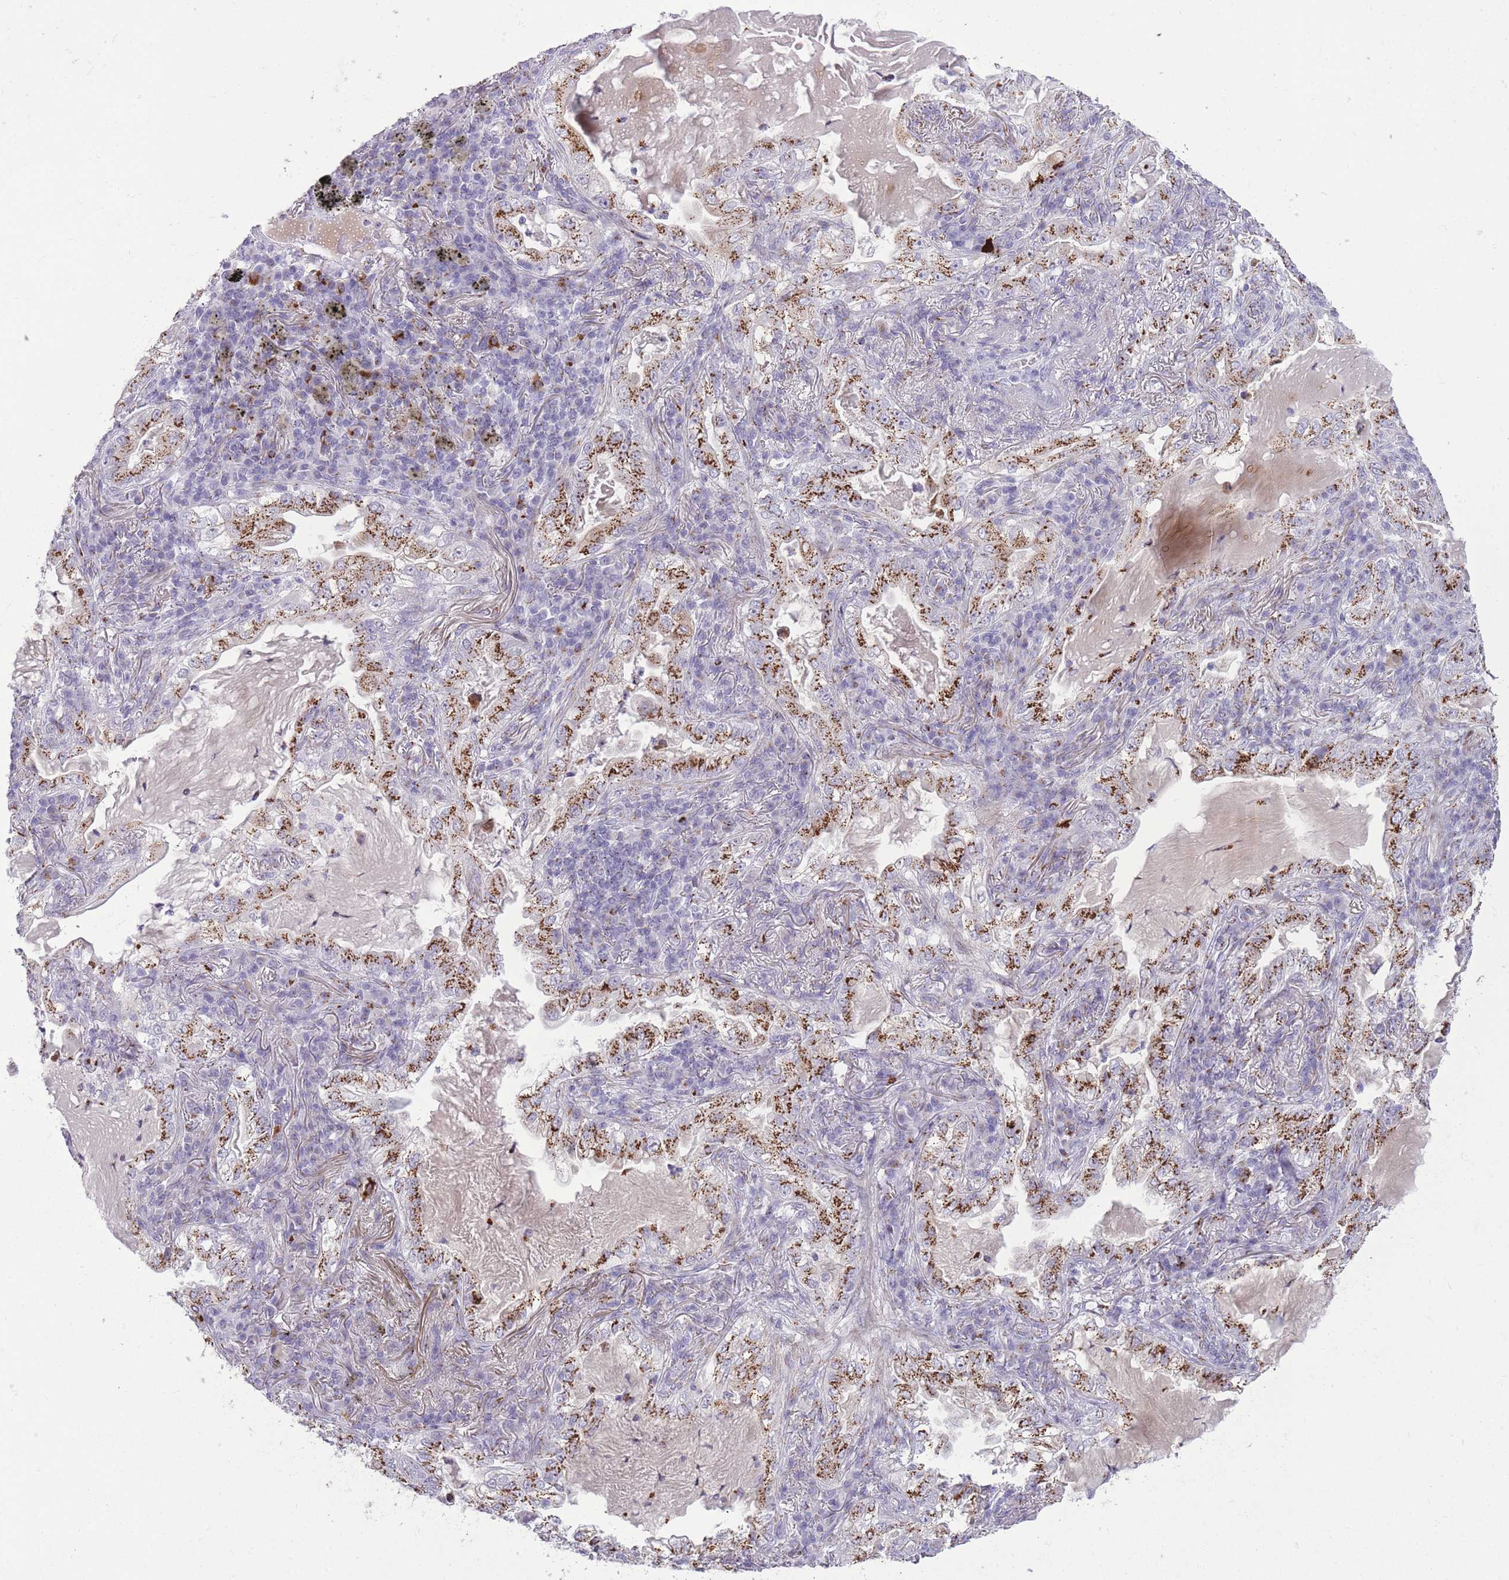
{"staining": {"intensity": "strong", "quantity": ">75%", "location": "cytoplasmic/membranous"}, "tissue": "lung cancer", "cell_type": "Tumor cells", "image_type": "cancer", "snomed": [{"axis": "morphology", "description": "Adenocarcinoma, NOS"}, {"axis": "topography", "description": "Lung"}], "caption": "About >75% of tumor cells in human lung adenocarcinoma display strong cytoplasmic/membranous protein positivity as visualized by brown immunohistochemical staining.", "gene": "B4GALT2", "patient": {"sex": "female", "age": 73}}